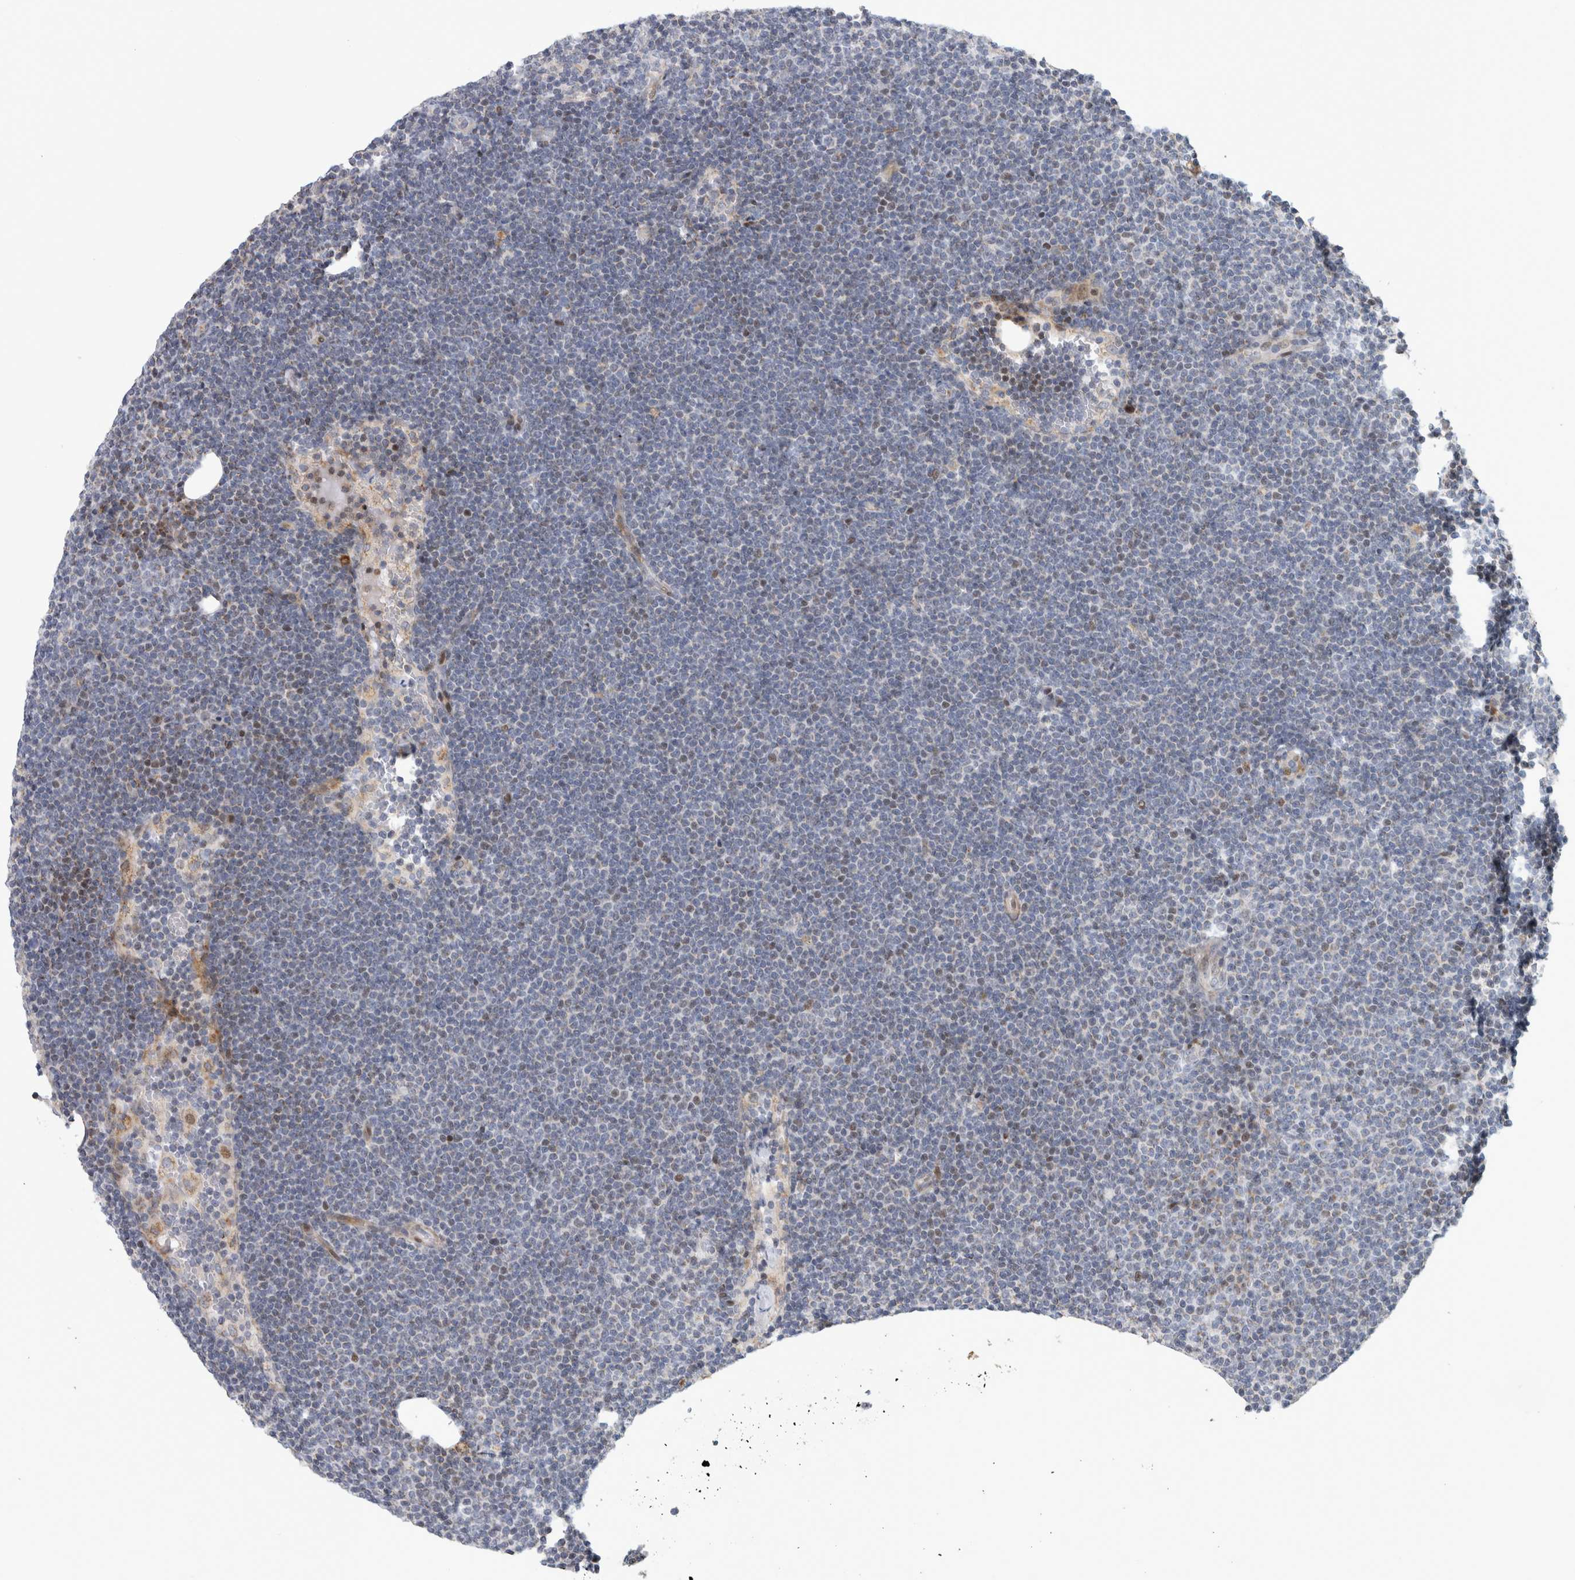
{"staining": {"intensity": "negative", "quantity": "none", "location": "none"}, "tissue": "lymphoma", "cell_type": "Tumor cells", "image_type": "cancer", "snomed": [{"axis": "morphology", "description": "Malignant lymphoma, non-Hodgkin's type, Low grade"}, {"axis": "topography", "description": "Lymph node"}], "caption": "Lymphoma stained for a protein using IHC demonstrates no staining tumor cells.", "gene": "RBM48", "patient": {"sex": "female", "age": 53}}